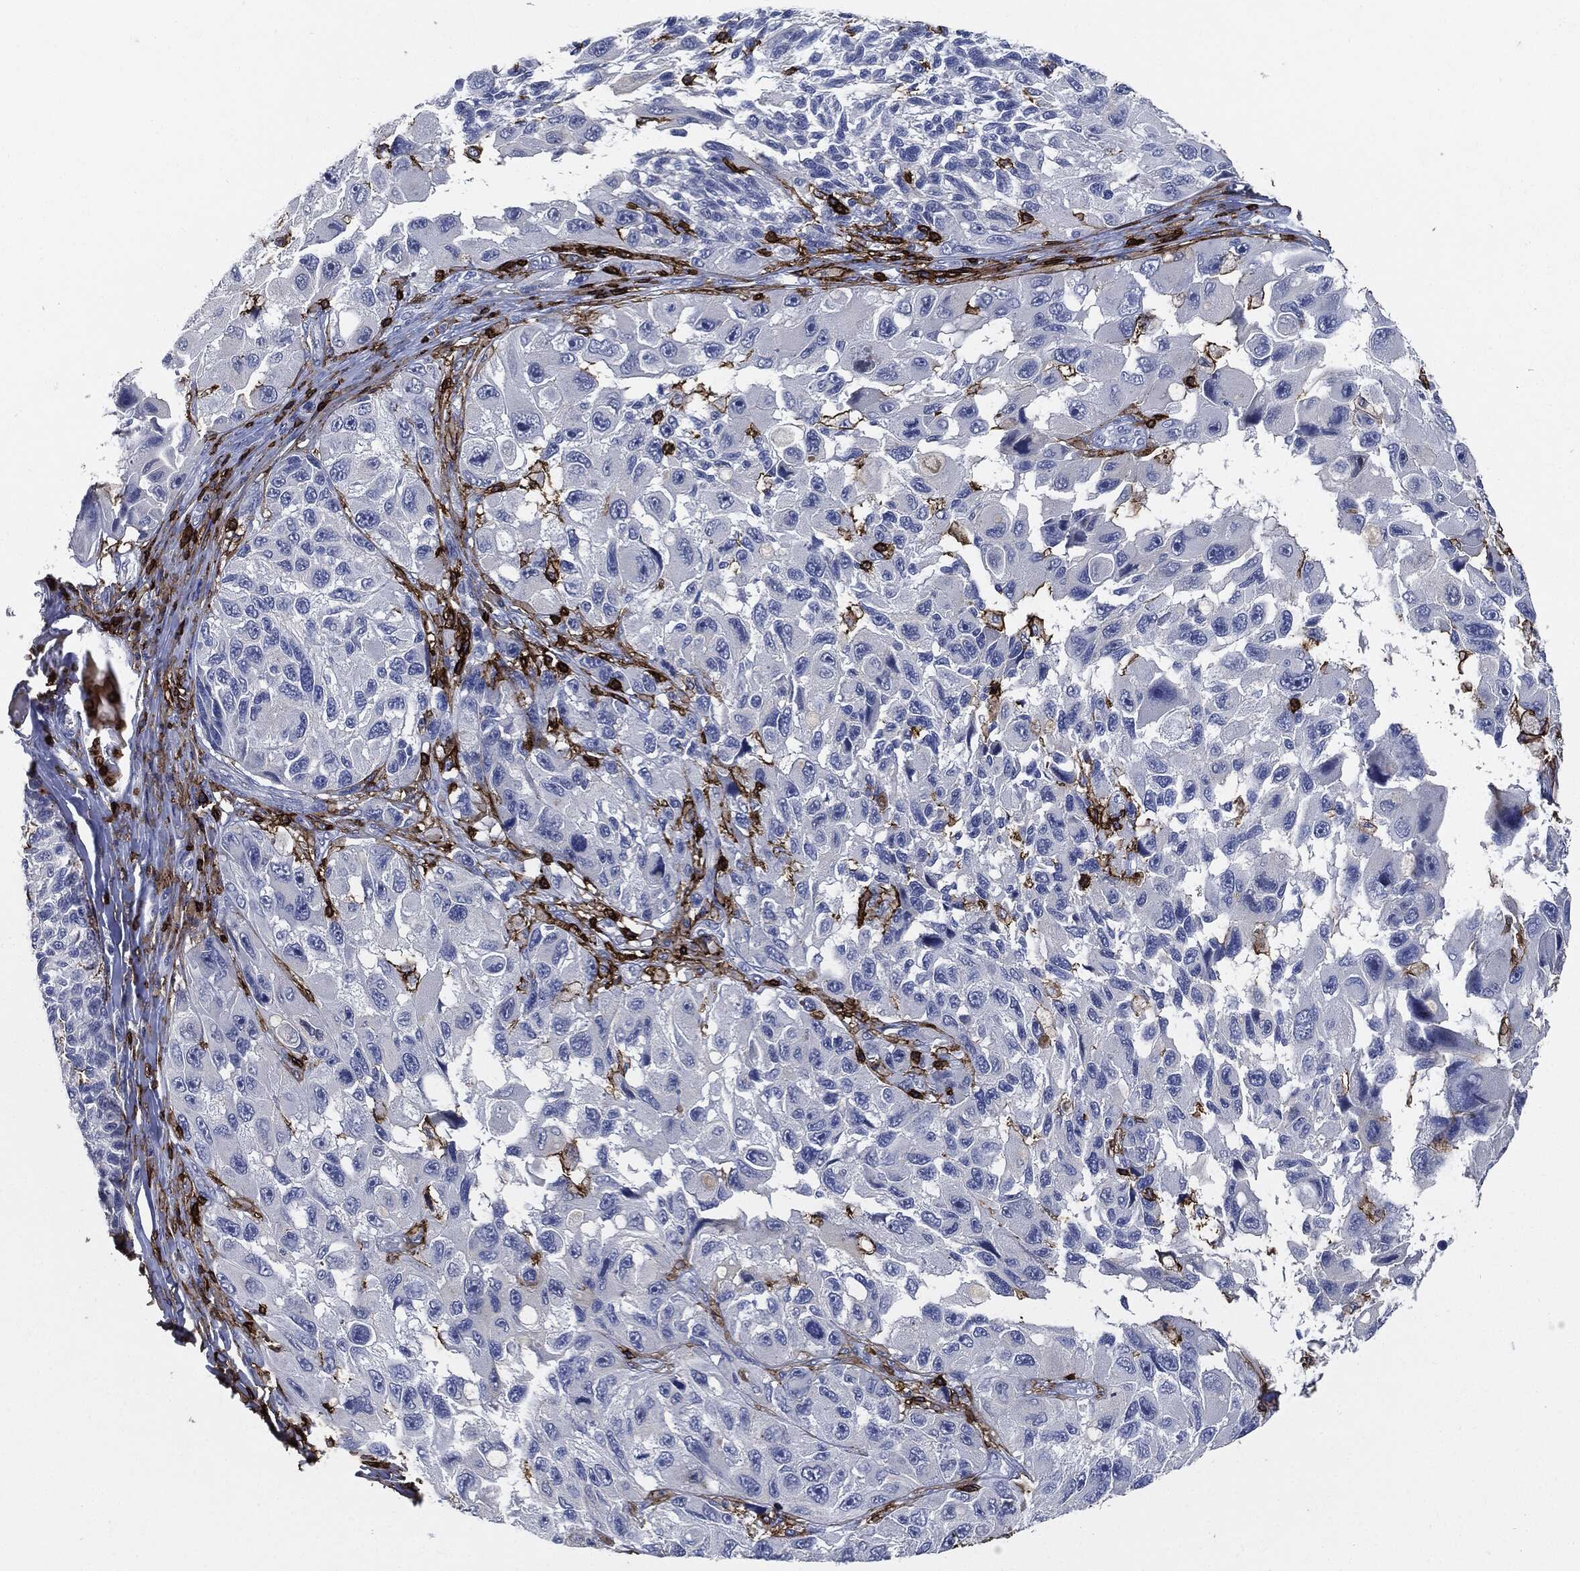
{"staining": {"intensity": "negative", "quantity": "none", "location": "none"}, "tissue": "melanoma", "cell_type": "Tumor cells", "image_type": "cancer", "snomed": [{"axis": "morphology", "description": "Malignant melanoma, NOS"}, {"axis": "topography", "description": "Skin"}], "caption": "This image is of malignant melanoma stained with immunohistochemistry to label a protein in brown with the nuclei are counter-stained blue. There is no staining in tumor cells.", "gene": "PTPRC", "patient": {"sex": "female", "age": 73}}